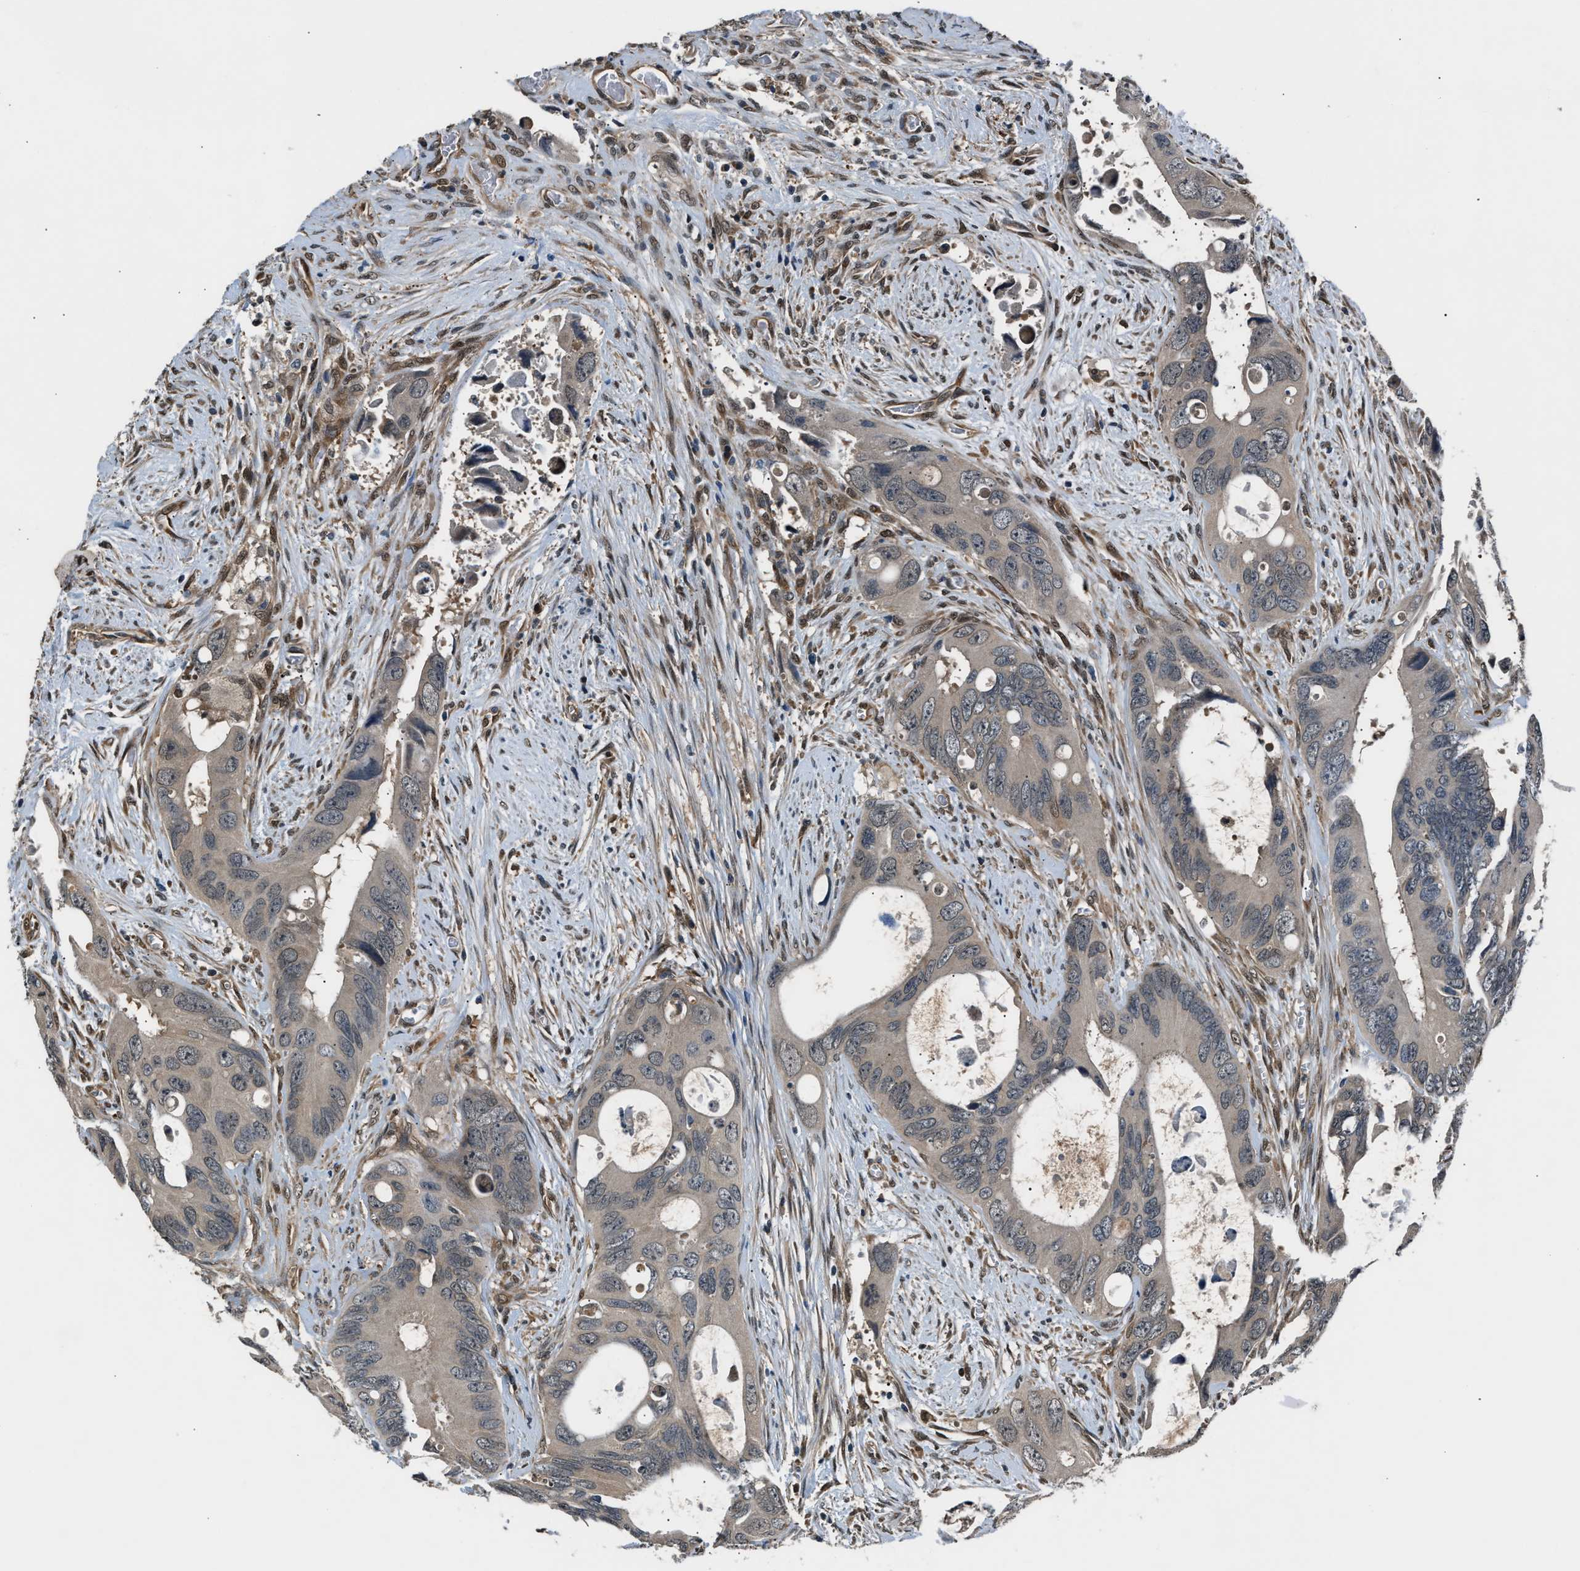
{"staining": {"intensity": "negative", "quantity": "none", "location": "none"}, "tissue": "colorectal cancer", "cell_type": "Tumor cells", "image_type": "cancer", "snomed": [{"axis": "morphology", "description": "Adenocarcinoma, NOS"}, {"axis": "topography", "description": "Rectum"}], "caption": "This is an immunohistochemistry (IHC) micrograph of colorectal cancer (adenocarcinoma). There is no staining in tumor cells.", "gene": "TP53I3", "patient": {"sex": "male", "age": 70}}